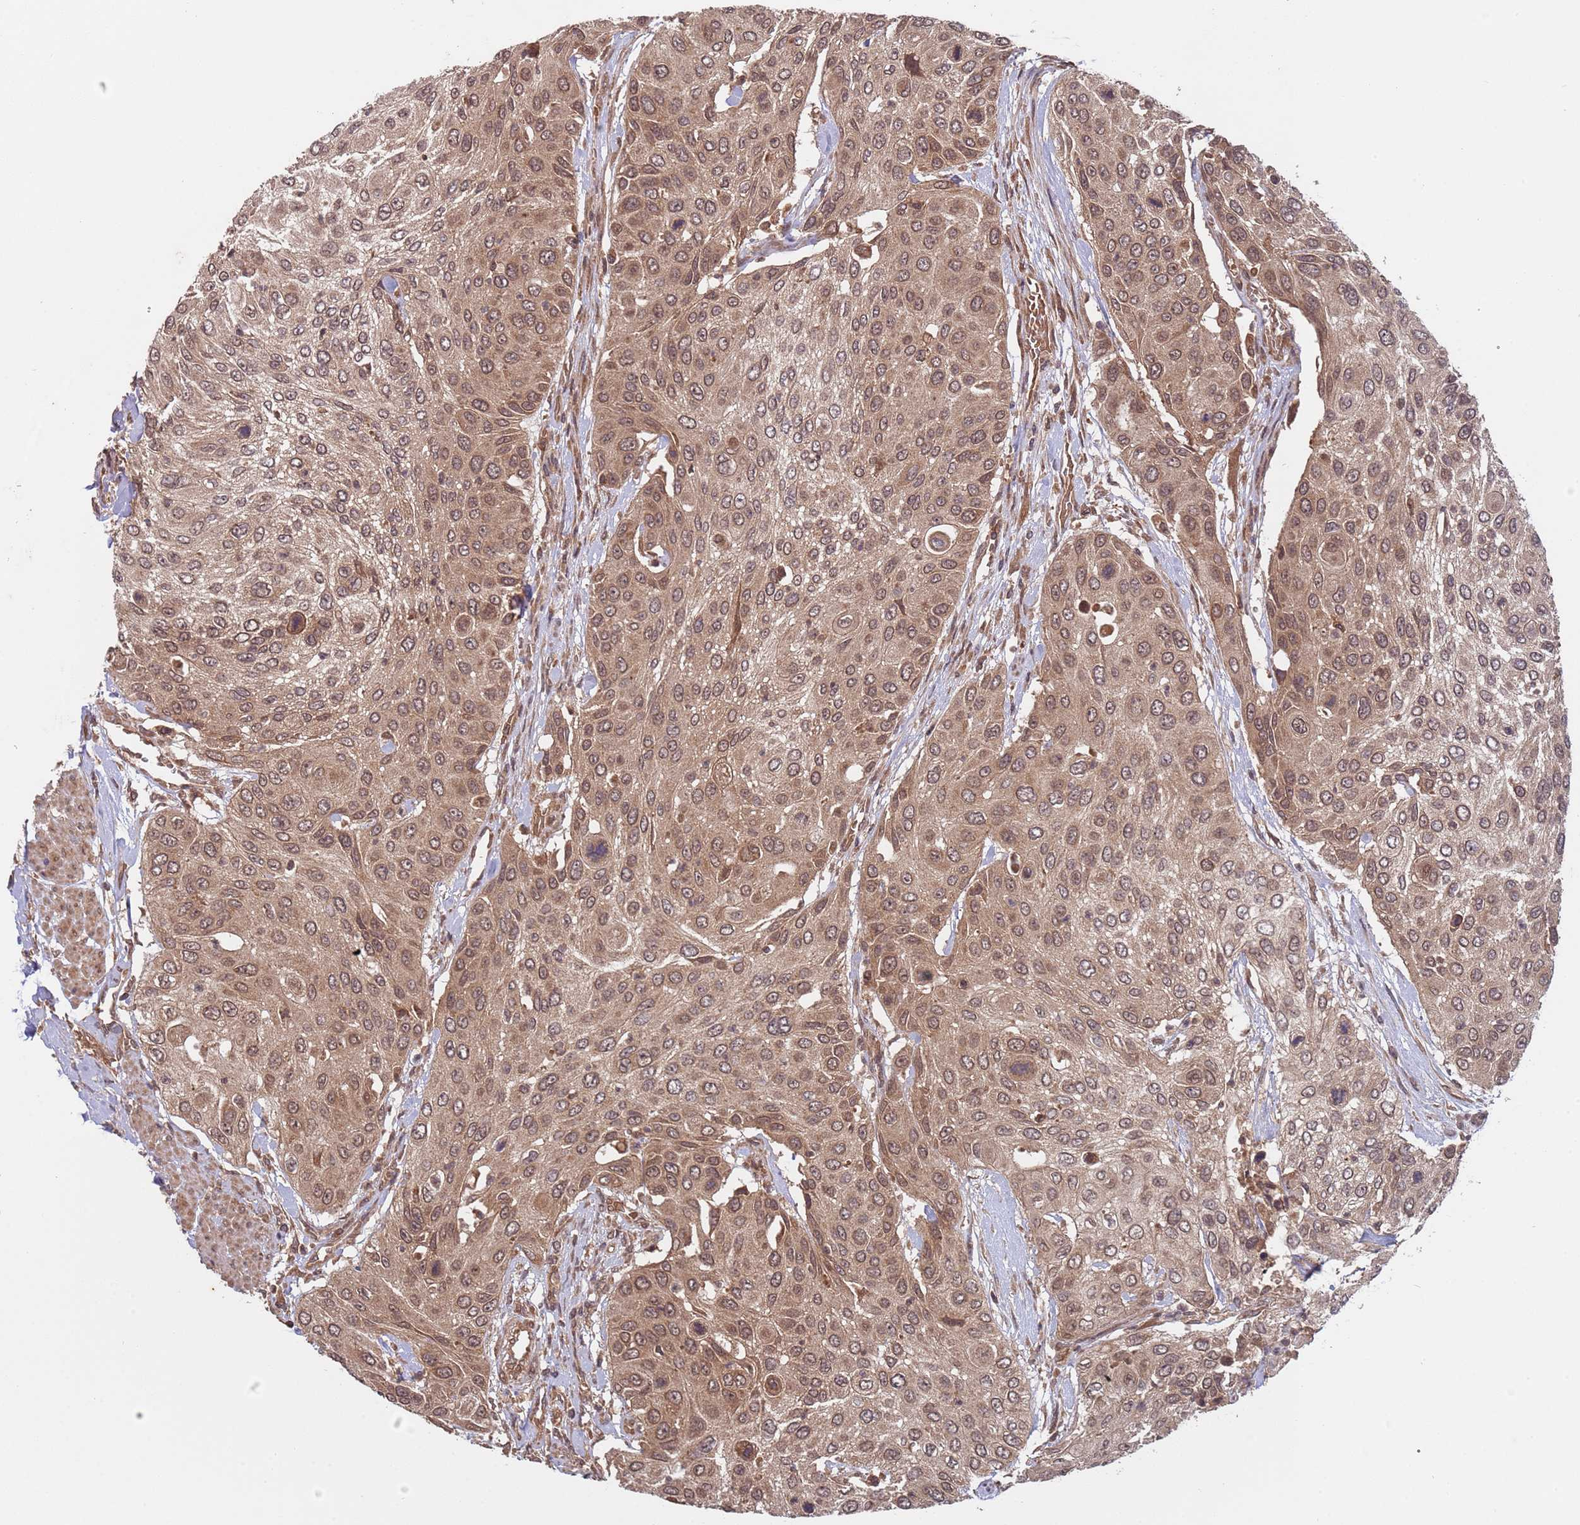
{"staining": {"intensity": "moderate", "quantity": ">75%", "location": "cytoplasmic/membranous,nuclear"}, "tissue": "urothelial cancer", "cell_type": "Tumor cells", "image_type": "cancer", "snomed": [{"axis": "morphology", "description": "Urothelial carcinoma, High grade"}, {"axis": "topography", "description": "Urinary bladder"}], "caption": "The histopathology image exhibits a brown stain indicating the presence of a protein in the cytoplasmic/membranous and nuclear of tumor cells in urothelial cancer.", "gene": "ERI1", "patient": {"sex": "female", "age": 79}}